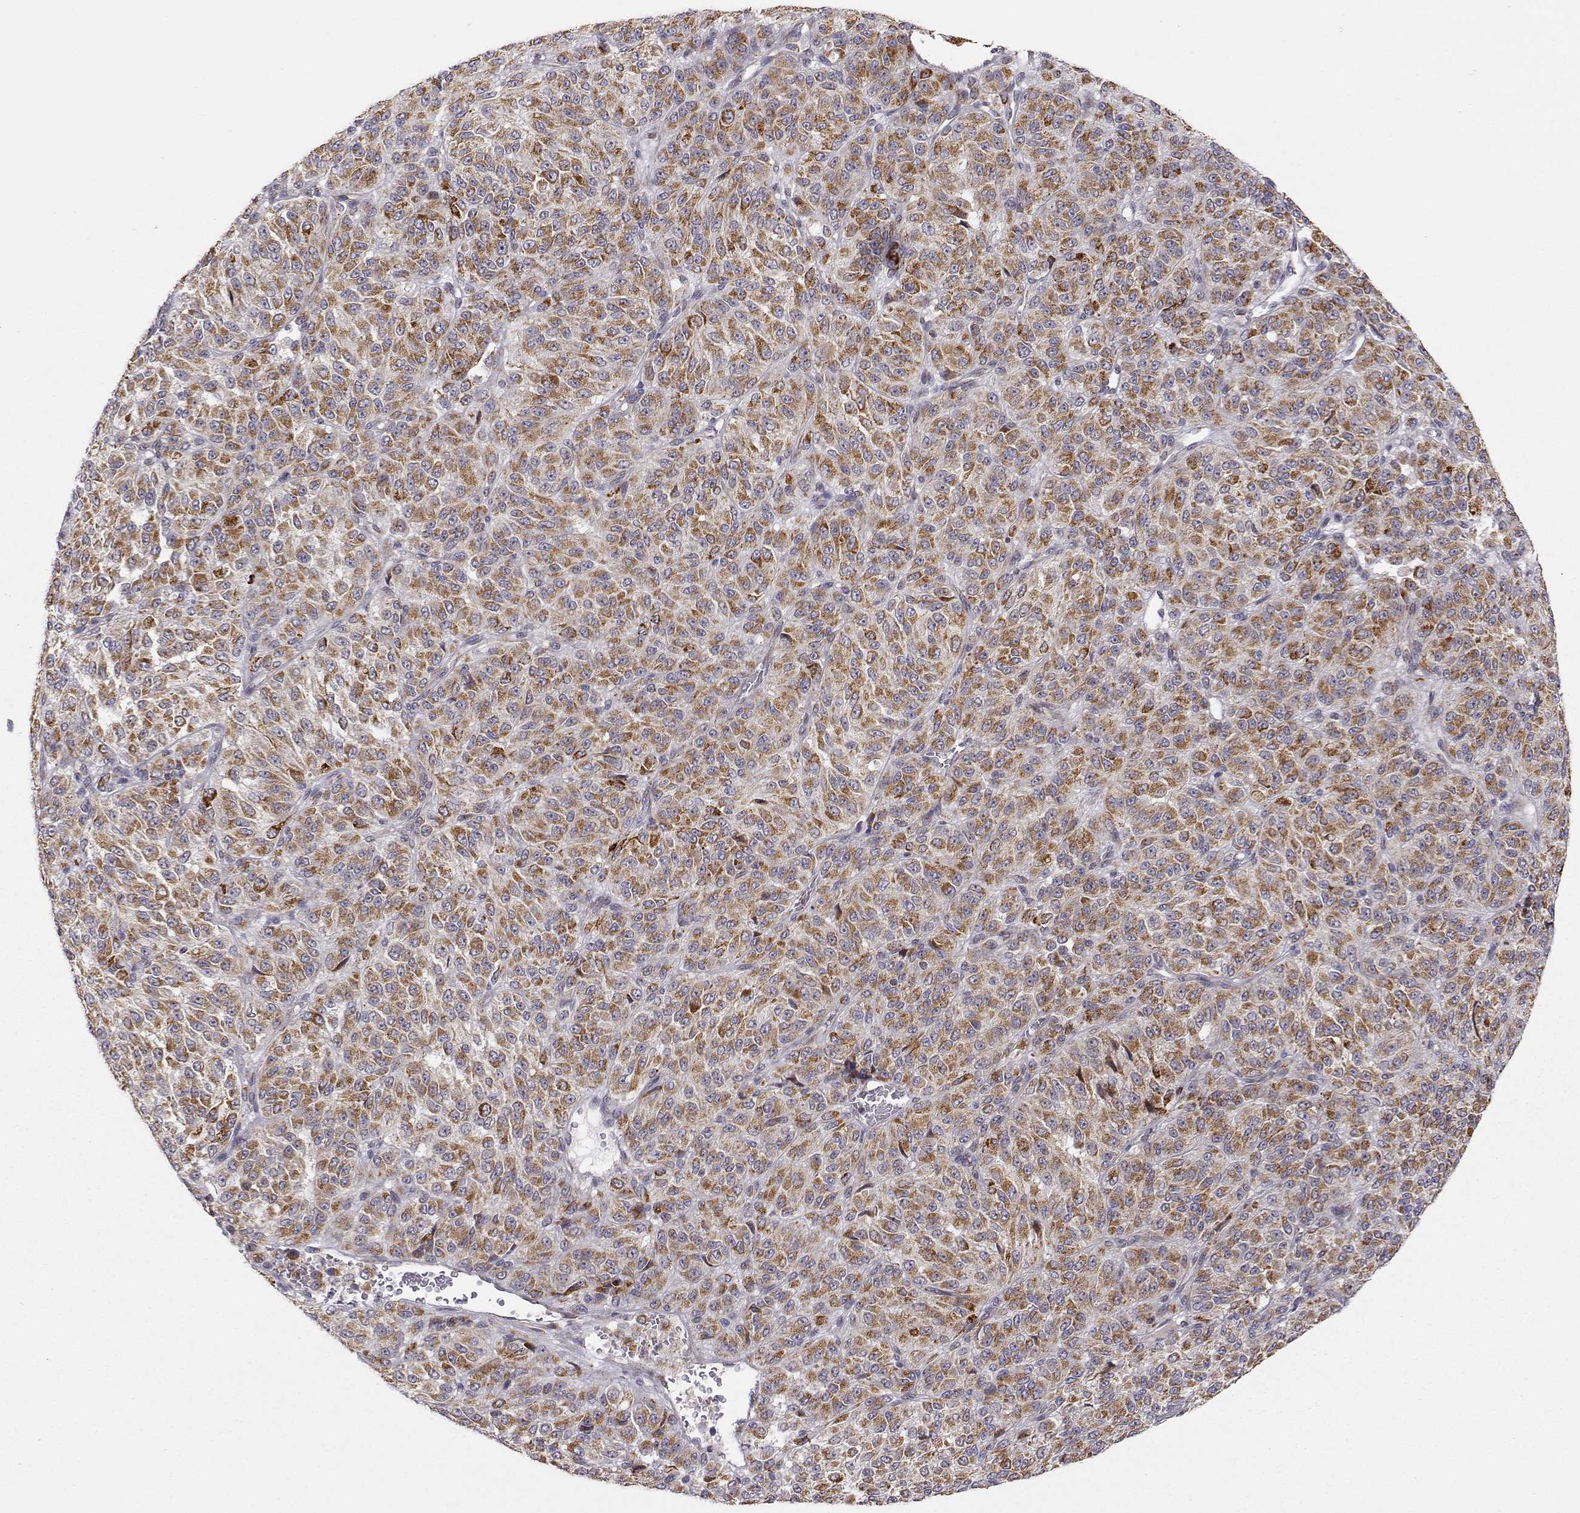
{"staining": {"intensity": "moderate", "quantity": ">75%", "location": "cytoplasmic/membranous"}, "tissue": "melanoma", "cell_type": "Tumor cells", "image_type": "cancer", "snomed": [{"axis": "morphology", "description": "Malignant melanoma, Metastatic site"}, {"axis": "topography", "description": "Brain"}], "caption": "This is an image of immunohistochemistry staining of melanoma, which shows moderate staining in the cytoplasmic/membranous of tumor cells.", "gene": "EXOG", "patient": {"sex": "female", "age": 56}}